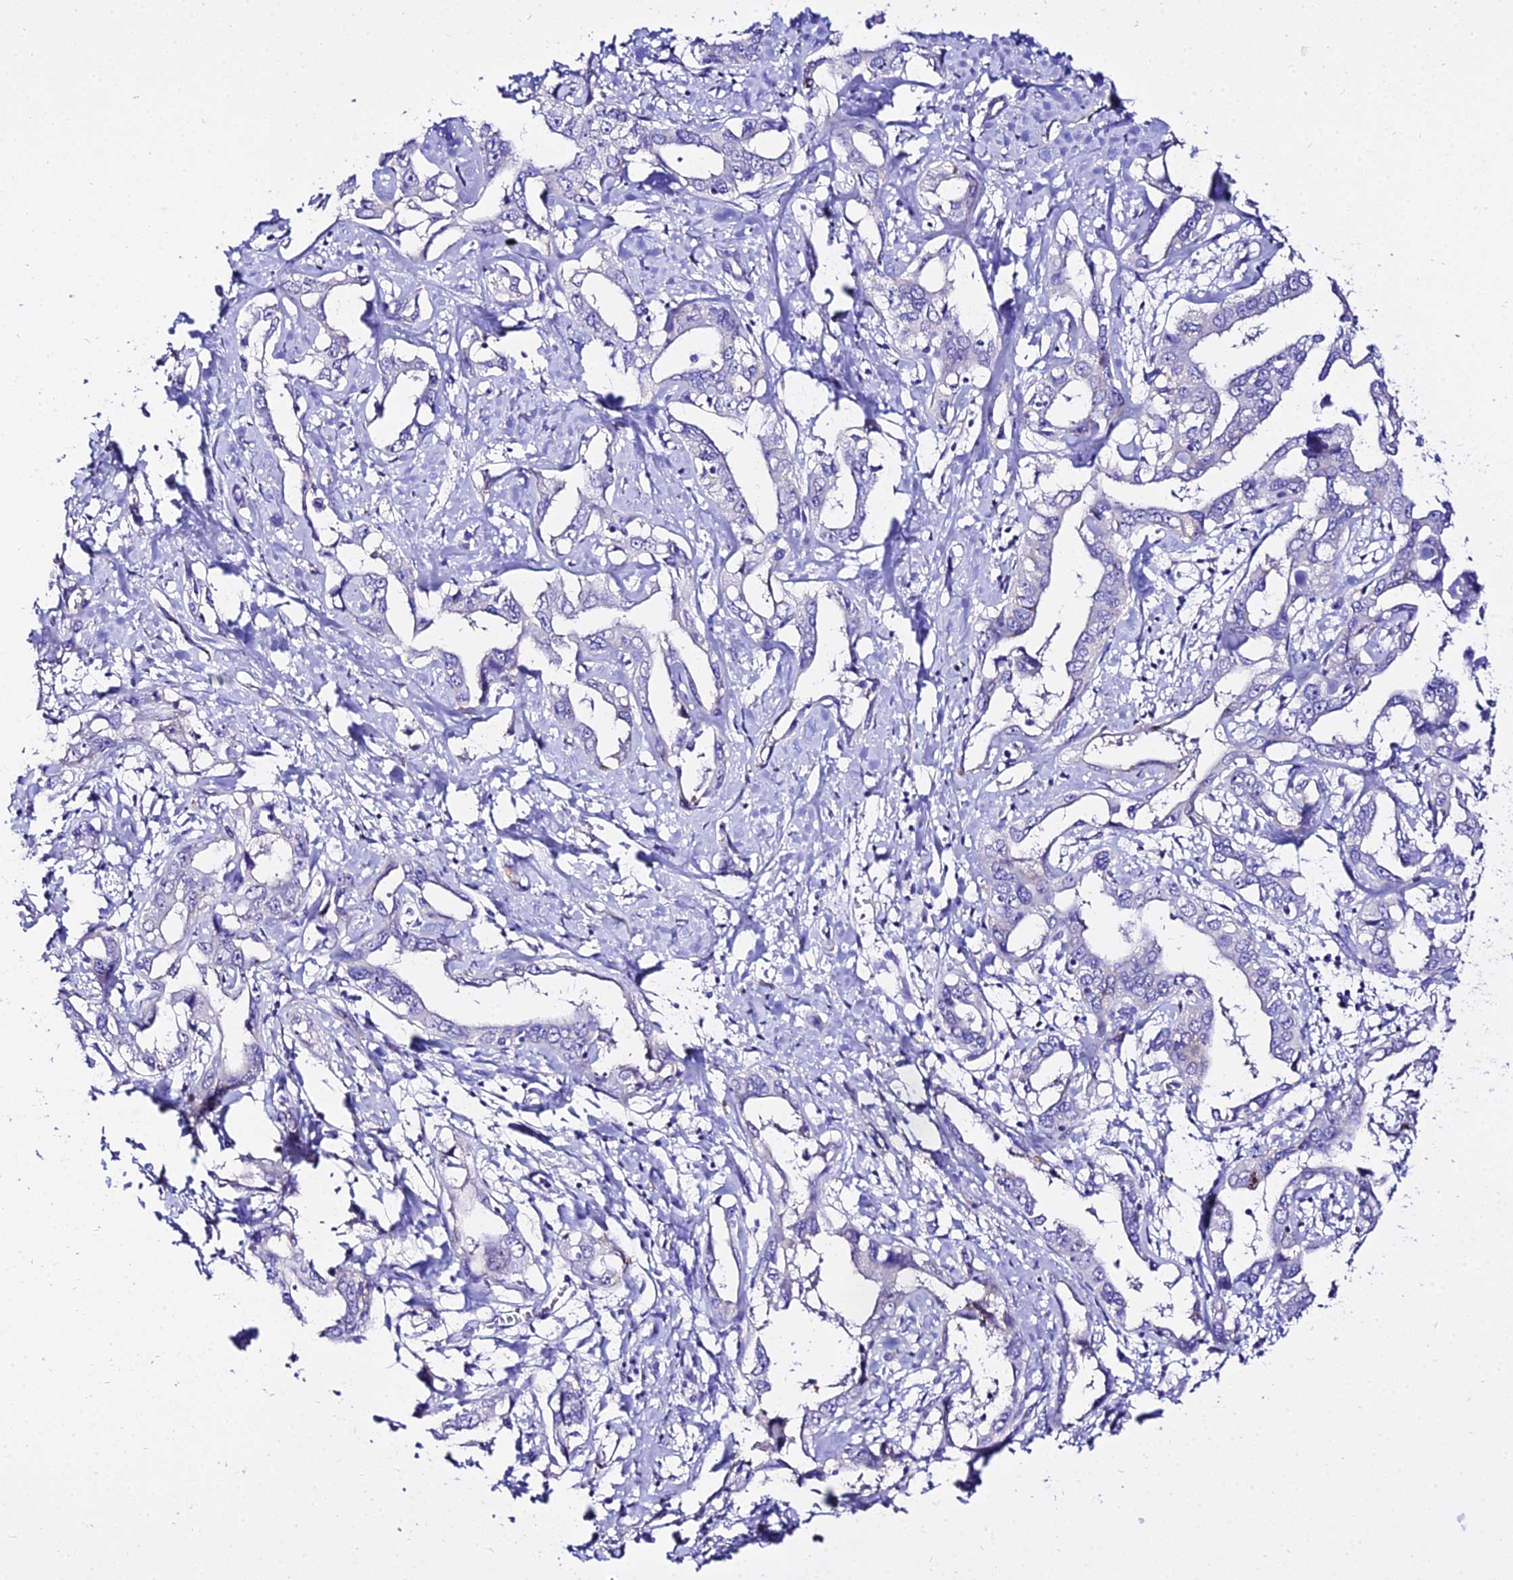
{"staining": {"intensity": "negative", "quantity": "none", "location": "none"}, "tissue": "liver cancer", "cell_type": "Tumor cells", "image_type": "cancer", "snomed": [{"axis": "morphology", "description": "Cholangiocarcinoma"}, {"axis": "topography", "description": "Liver"}], "caption": "IHC image of liver cancer (cholangiocarcinoma) stained for a protein (brown), which displays no expression in tumor cells.", "gene": "TUBA3D", "patient": {"sex": "male", "age": 59}}